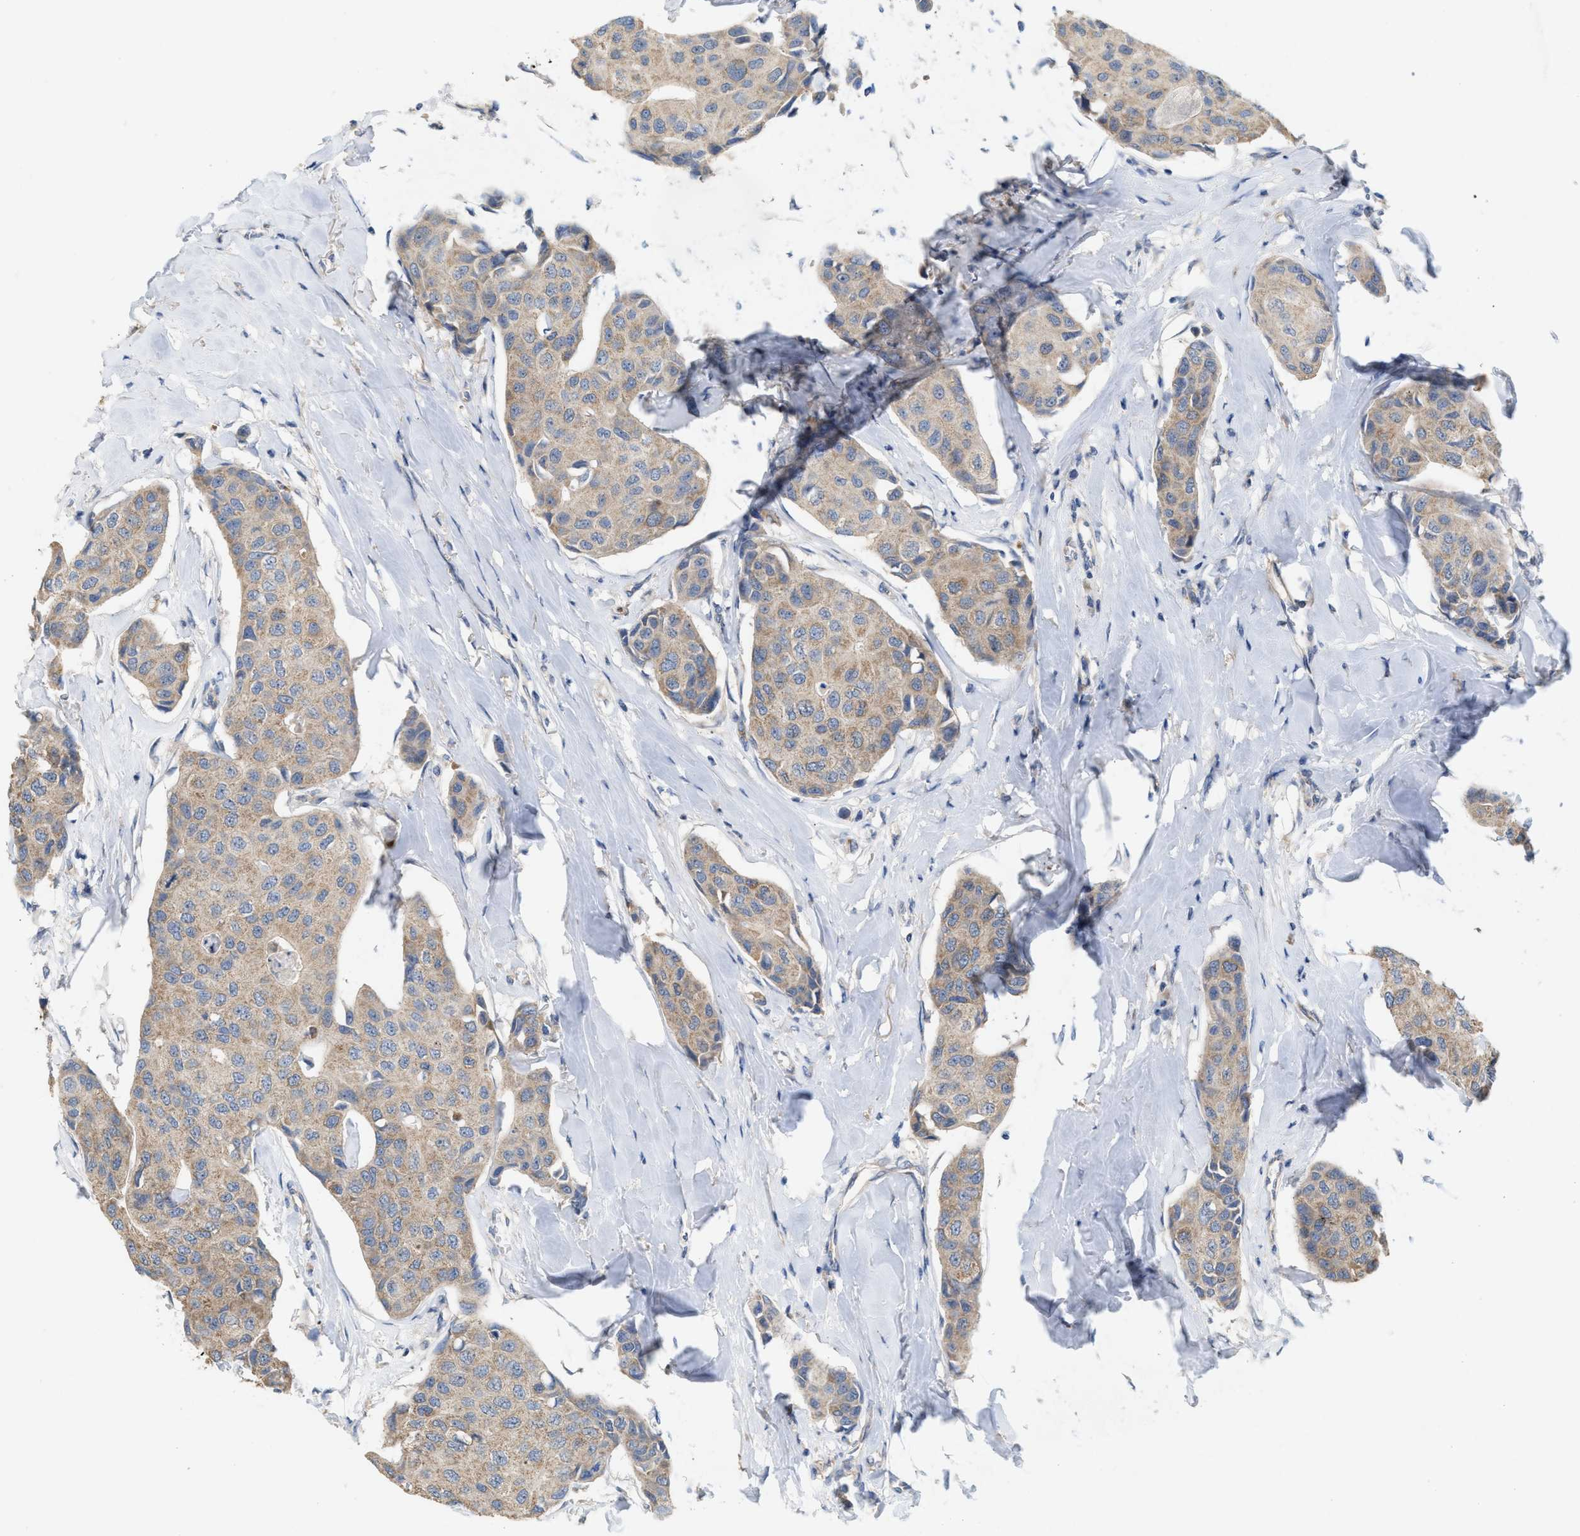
{"staining": {"intensity": "weak", "quantity": ">75%", "location": "cytoplasmic/membranous"}, "tissue": "breast cancer", "cell_type": "Tumor cells", "image_type": "cancer", "snomed": [{"axis": "morphology", "description": "Duct carcinoma"}, {"axis": "topography", "description": "Breast"}], "caption": "Immunohistochemical staining of breast cancer (intraductal carcinoma) exhibits low levels of weak cytoplasmic/membranous staining in approximately >75% of tumor cells. The staining was performed using DAB, with brown indicating positive protein expression. Nuclei are stained blue with hematoxylin.", "gene": "UBAP2", "patient": {"sex": "female", "age": 80}}